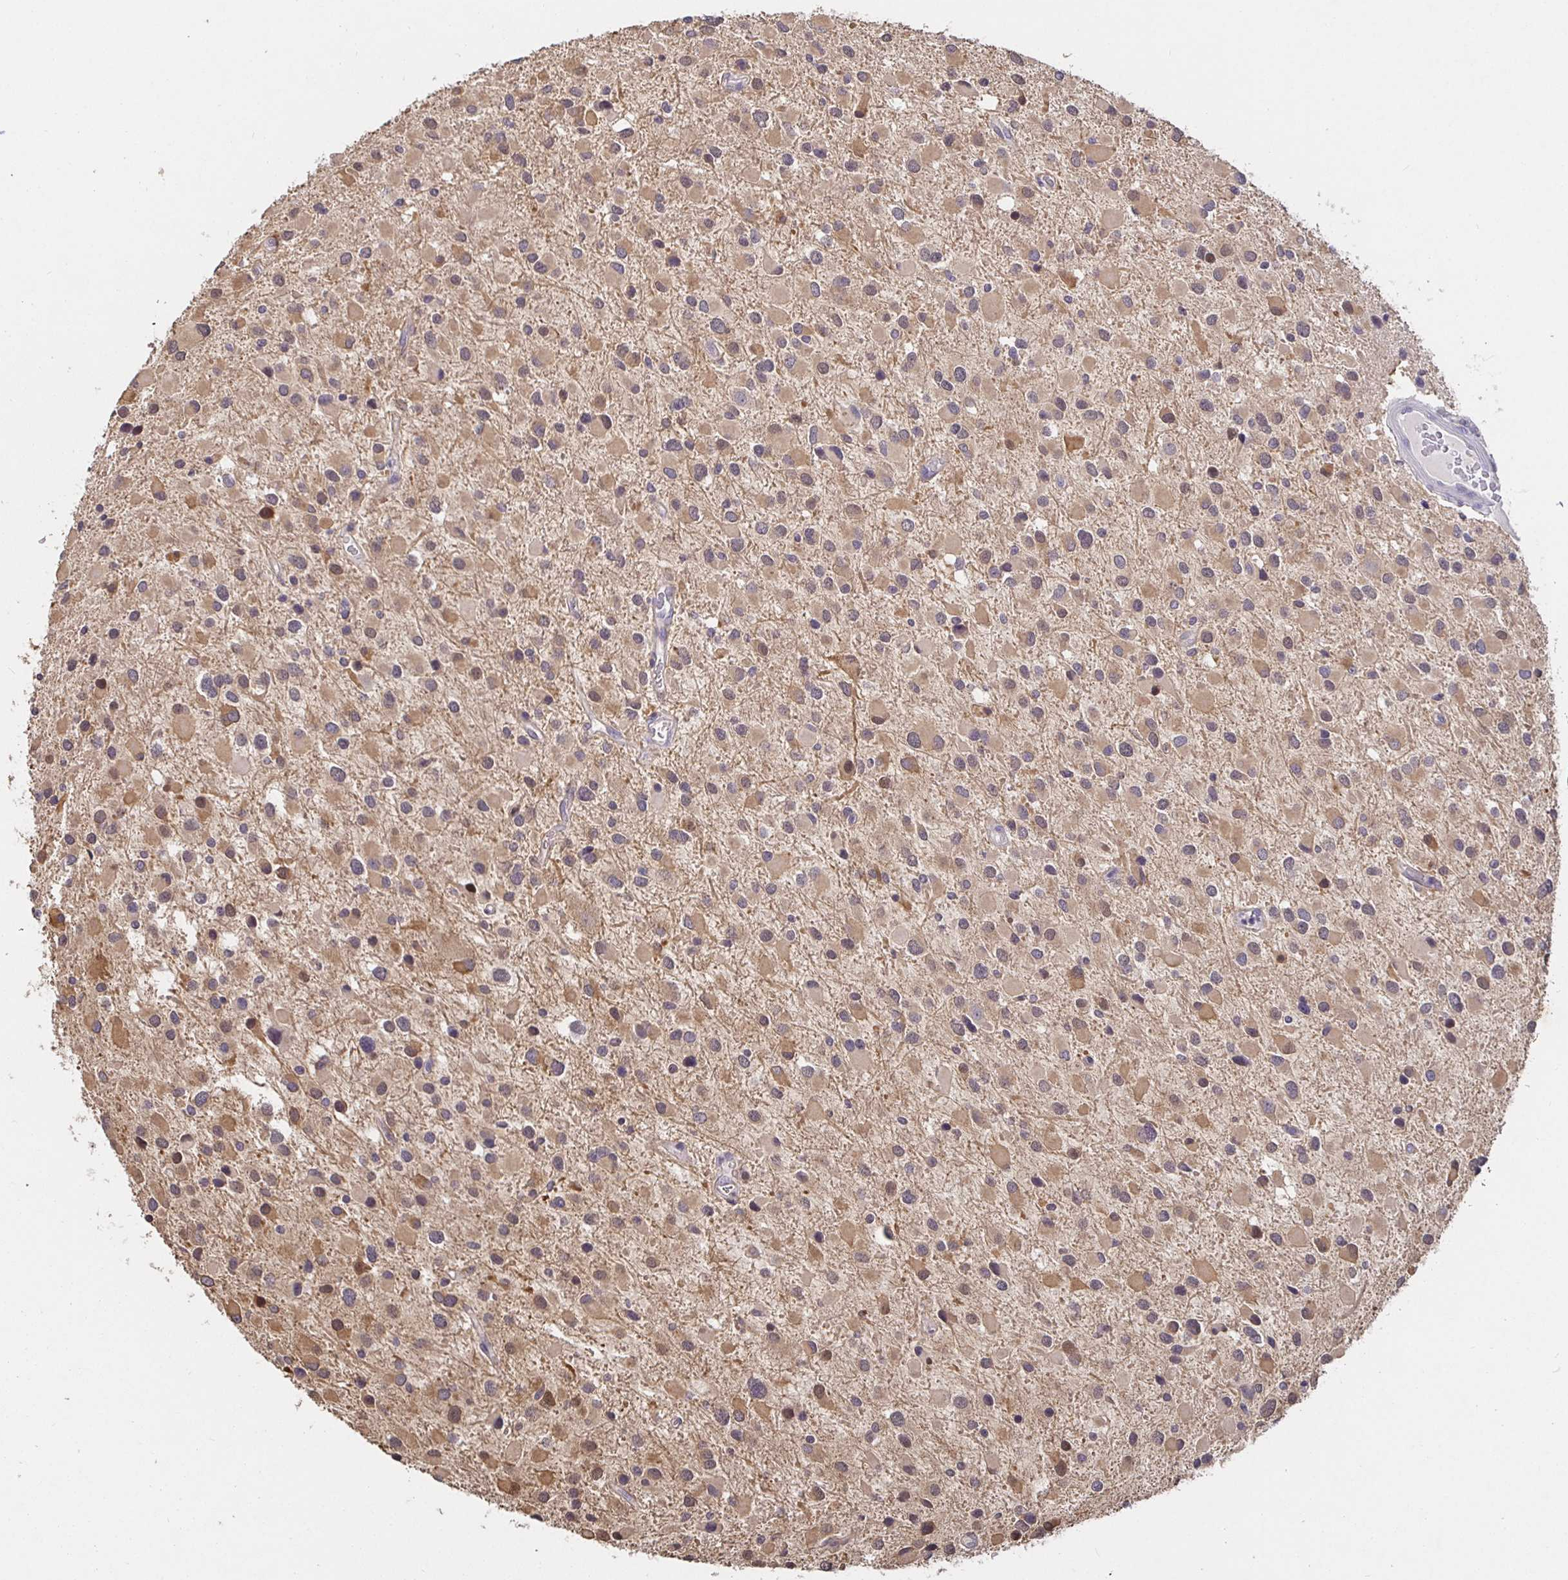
{"staining": {"intensity": "moderate", "quantity": ">75%", "location": "cytoplasmic/membranous"}, "tissue": "glioma", "cell_type": "Tumor cells", "image_type": "cancer", "snomed": [{"axis": "morphology", "description": "Glioma, malignant, Low grade"}, {"axis": "topography", "description": "Brain"}], "caption": "Glioma stained for a protein (brown) displays moderate cytoplasmic/membranous positive expression in about >75% of tumor cells.", "gene": "SHISA4", "patient": {"sex": "female", "age": 32}}